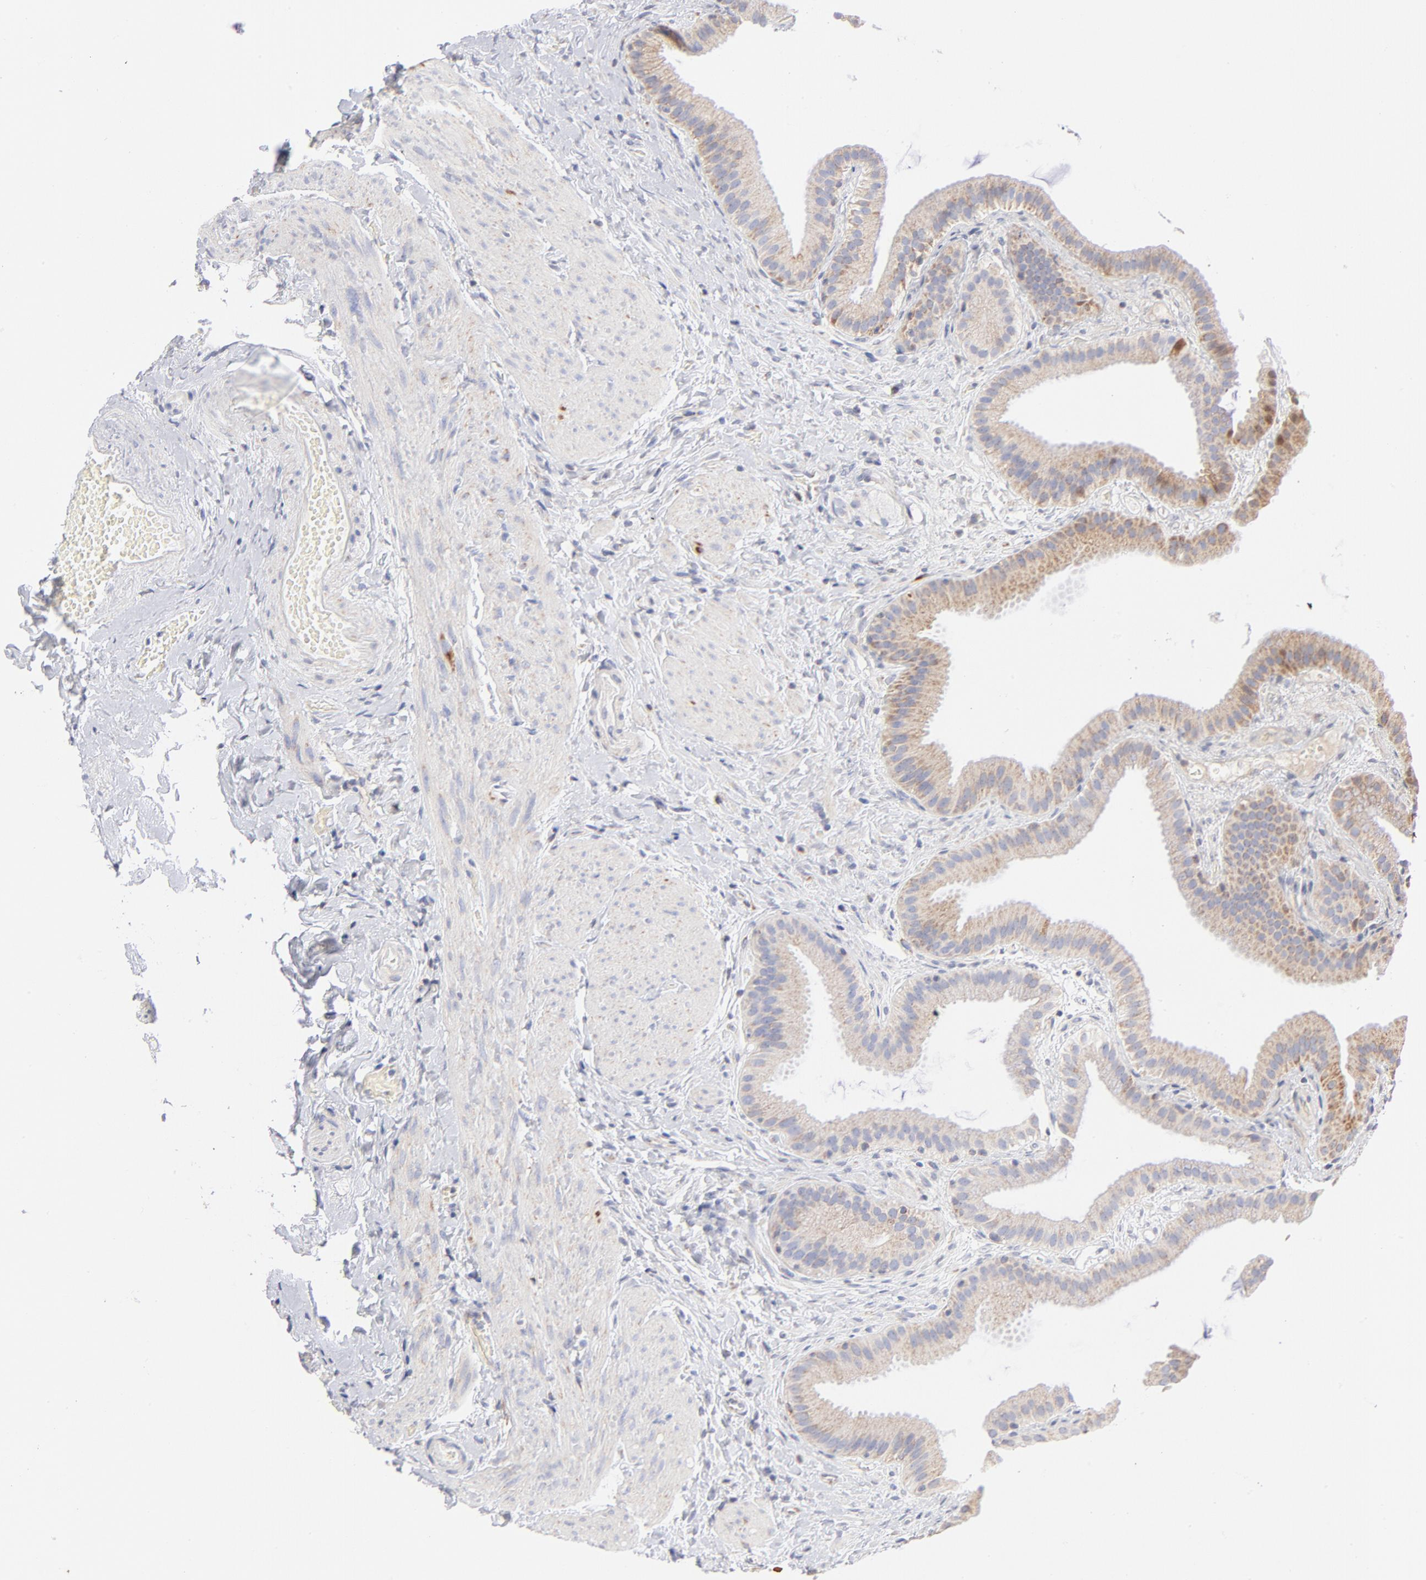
{"staining": {"intensity": "negative", "quantity": "none", "location": "none"}, "tissue": "gallbladder", "cell_type": "Glandular cells", "image_type": "normal", "snomed": [{"axis": "morphology", "description": "Normal tissue, NOS"}, {"axis": "topography", "description": "Gallbladder"}], "caption": "An immunohistochemistry micrograph of benign gallbladder is shown. There is no staining in glandular cells of gallbladder. (Stains: DAB immunohistochemistry (IHC) with hematoxylin counter stain, Microscopy: brightfield microscopy at high magnification).", "gene": "TIMM8A", "patient": {"sex": "female", "age": 63}}